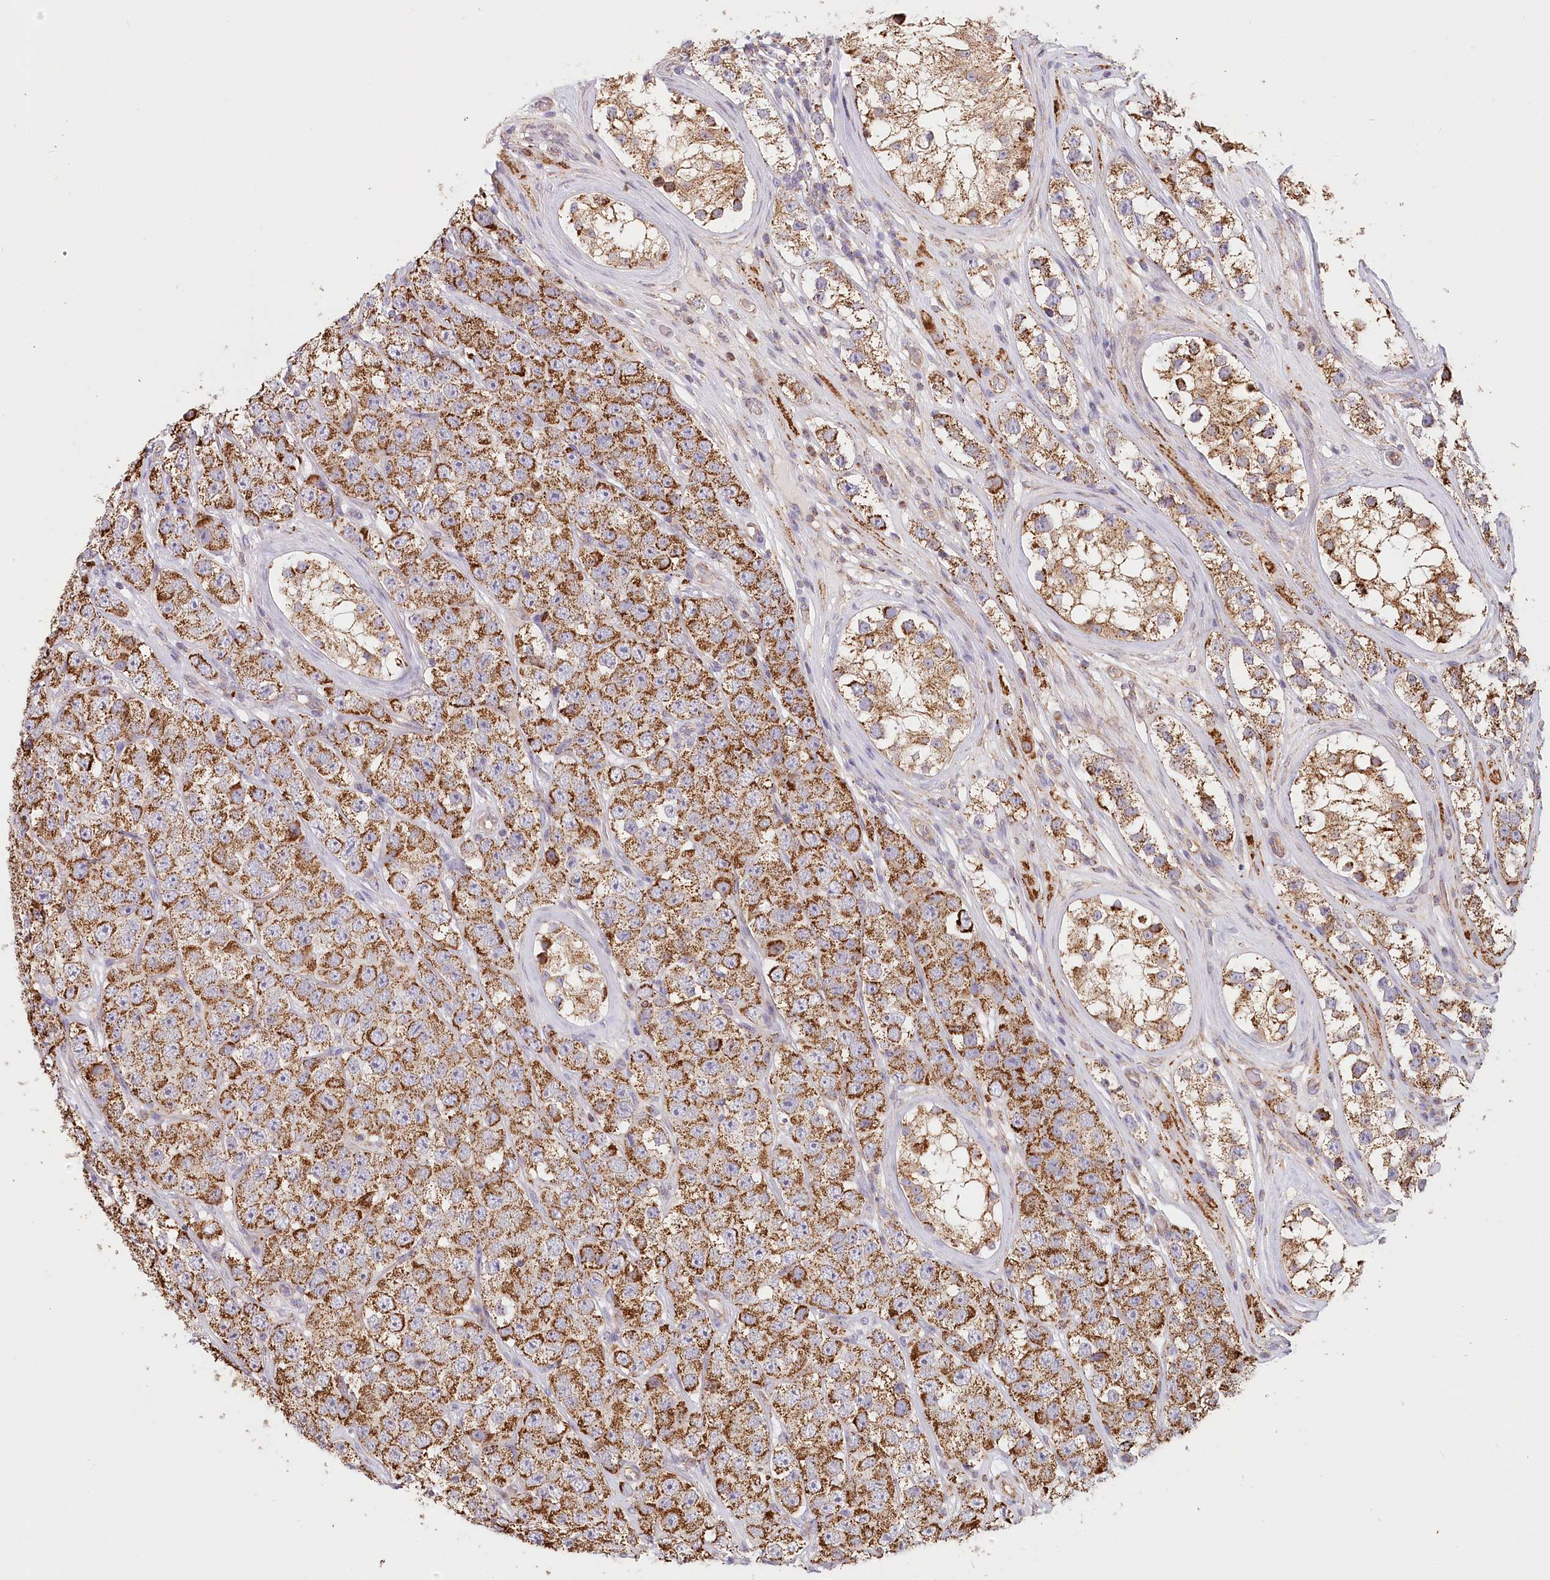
{"staining": {"intensity": "strong", "quantity": ">75%", "location": "cytoplasmic/membranous"}, "tissue": "testis cancer", "cell_type": "Tumor cells", "image_type": "cancer", "snomed": [{"axis": "morphology", "description": "Seminoma, NOS"}, {"axis": "topography", "description": "Testis"}], "caption": "Seminoma (testis) stained with DAB IHC demonstrates high levels of strong cytoplasmic/membranous staining in about >75% of tumor cells. Nuclei are stained in blue.", "gene": "UMPS", "patient": {"sex": "male", "age": 28}}